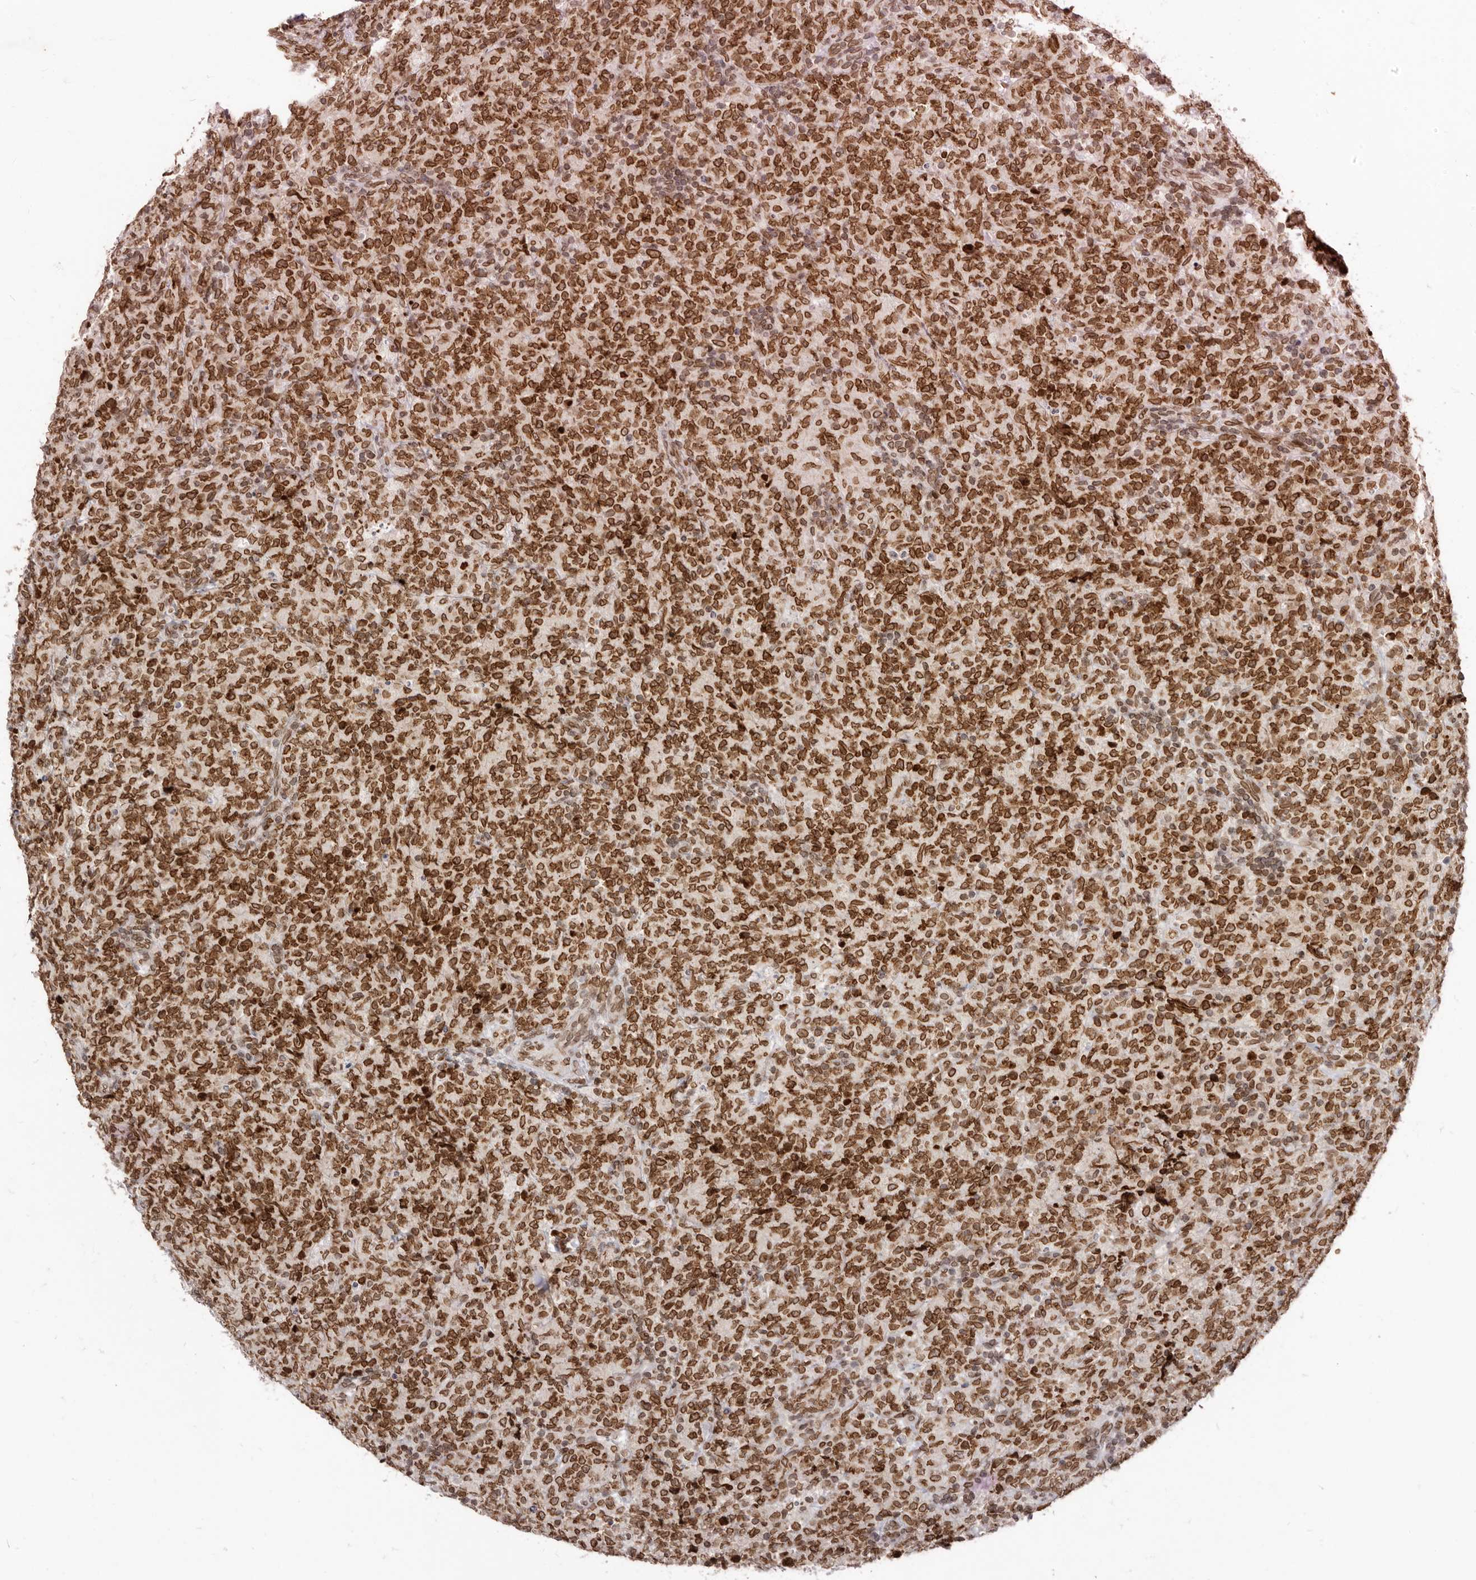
{"staining": {"intensity": "strong", "quantity": ">75%", "location": "cytoplasmic/membranous,nuclear"}, "tissue": "lymphoma", "cell_type": "Tumor cells", "image_type": "cancer", "snomed": [{"axis": "morphology", "description": "Malignant lymphoma, non-Hodgkin's type, High grade"}, {"axis": "topography", "description": "Tonsil"}], "caption": "Protein staining reveals strong cytoplasmic/membranous and nuclear expression in approximately >75% of tumor cells in lymphoma. (IHC, brightfield microscopy, high magnification).", "gene": "NUP153", "patient": {"sex": "female", "age": 36}}